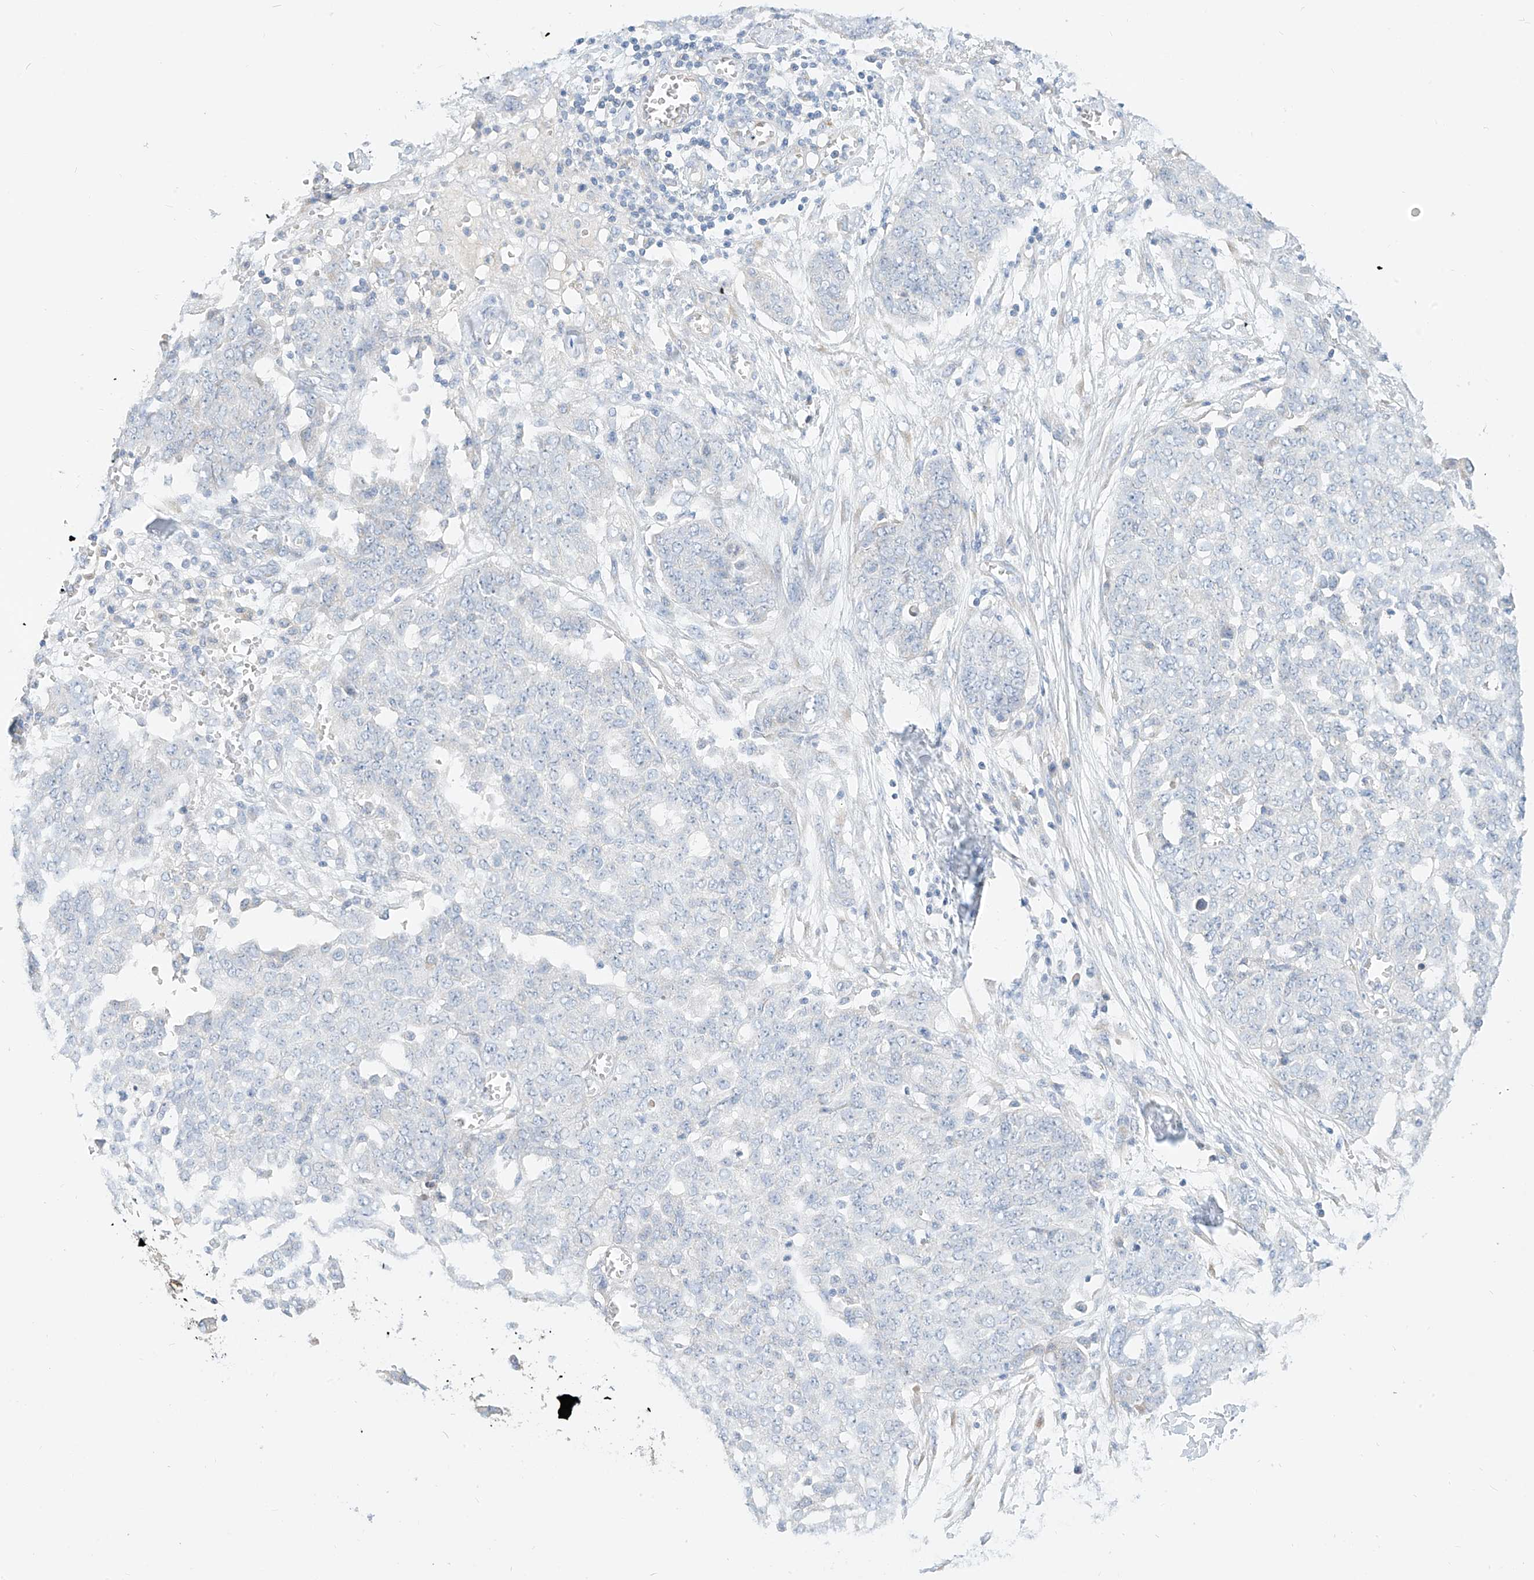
{"staining": {"intensity": "negative", "quantity": "none", "location": "none"}, "tissue": "ovarian cancer", "cell_type": "Tumor cells", "image_type": "cancer", "snomed": [{"axis": "morphology", "description": "Cystadenocarcinoma, serous, NOS"}, {"axis": "topography", "description": "Soft tissue"}, {"axis": "topography", "description": "Ovary"}], "caption": "IHC micrograph of ovarian cancer stained for a protein (brown), which reveals no staining in tumor cells.", "gene": "RASA2", "patient": {"sex": "female", "age": 57}}